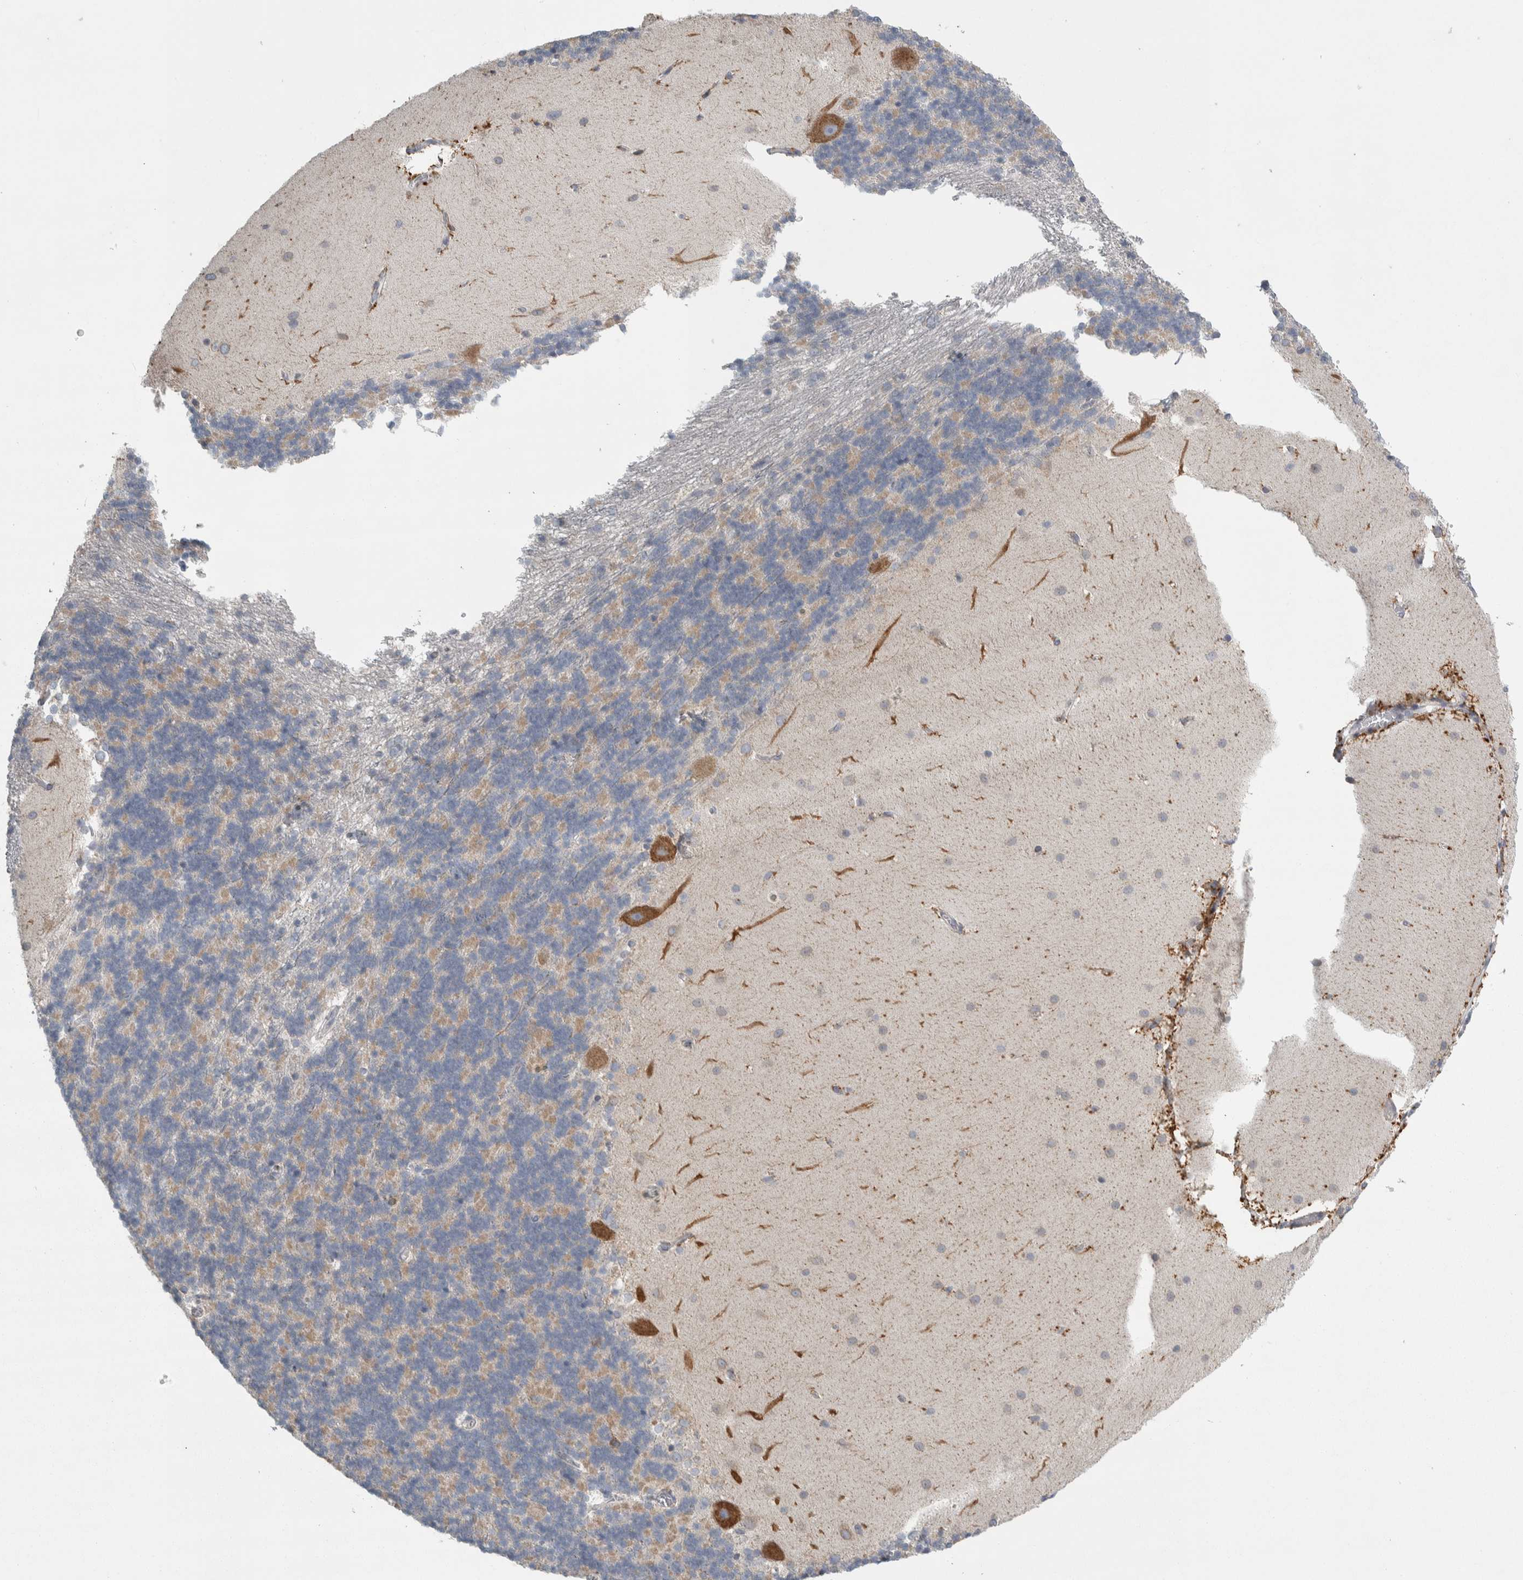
{"staining": {"intensity": "weak", "quantity": "<25%", "location": "cytoplasmic/membranous"}, "tissue": "cerebellum", "cell_type": "Cells in granular layer", "image_type": "normal", "snomed": [{"axis": "morphology", "description": "Normal tissue, NOS"}, {"axis": "topography", "description": "Cerebellum"}], "caption": "Protein analysis of benign cerebellum demonstrates no significant positivity in cells in granular layer. The staining was performed using DAB (3,3'-diaminobenzidine) to visualize the protein expression in brown, while the nuclei were stained in blue with hematoxylin (Magnification: 20x).", "gene": "SIGMAR1", "patient": {"sex": "female", "age": 19}}